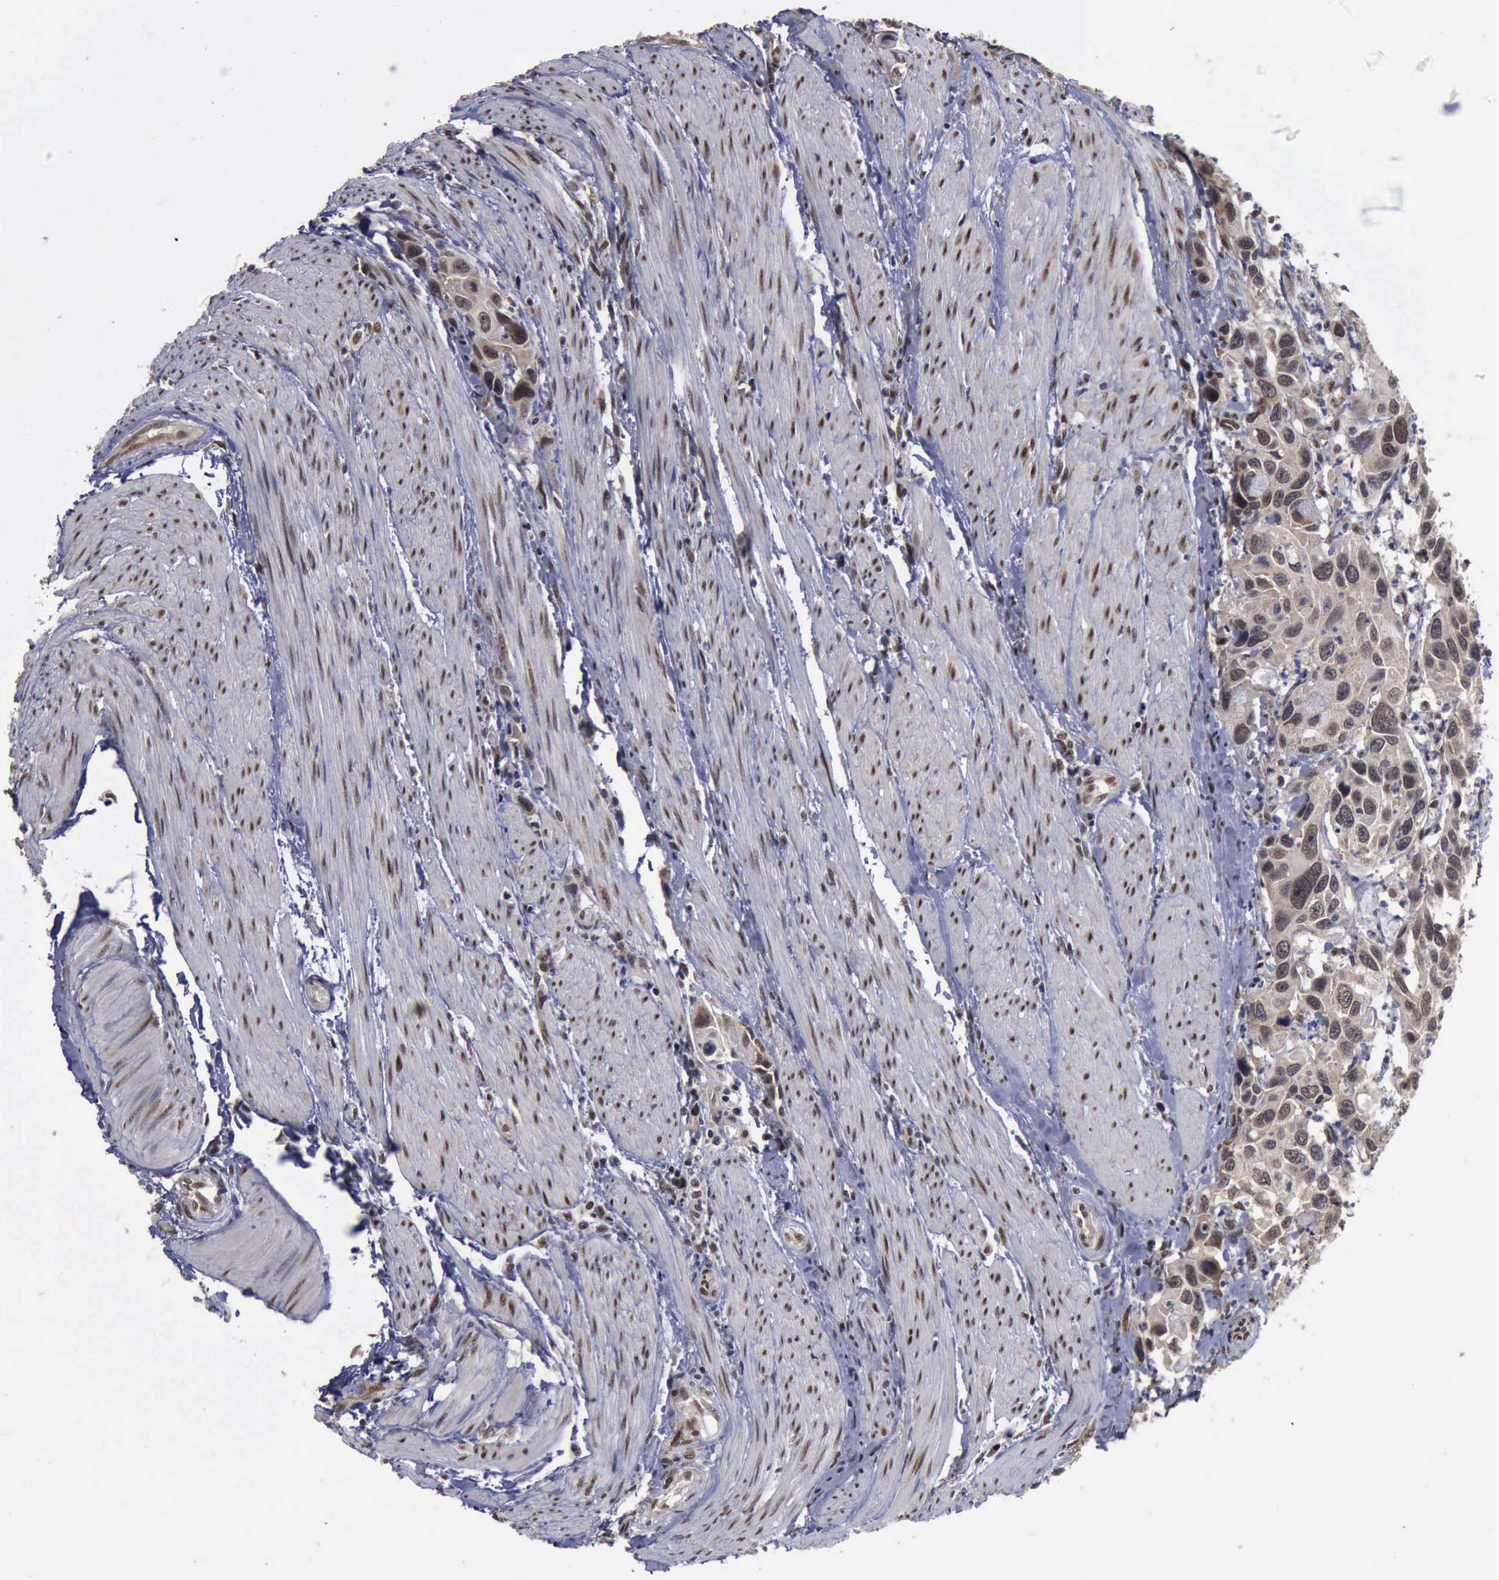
{"staining": {"intensity": "weak", "quantity": "25%-75%", "location": "nuclear"}, "tissue": "urothelial cancer", "cell_type": "Tumor cells", "image_type": "cancer", "snomed": [{"axis": "morphology", "description": "Urothelial carcinoma, High grade"}, {"axis": "topography", "description": "Urinary bladder"}], "caption": "This photomicrograph demonstrates IHC staining of human urothelial carcinoma (high-grade), with low weak nuclear expression in about 25%-75% of tumor cells.", "gene": "RTCB", "patient": {"sex": "male", "age": 66}}